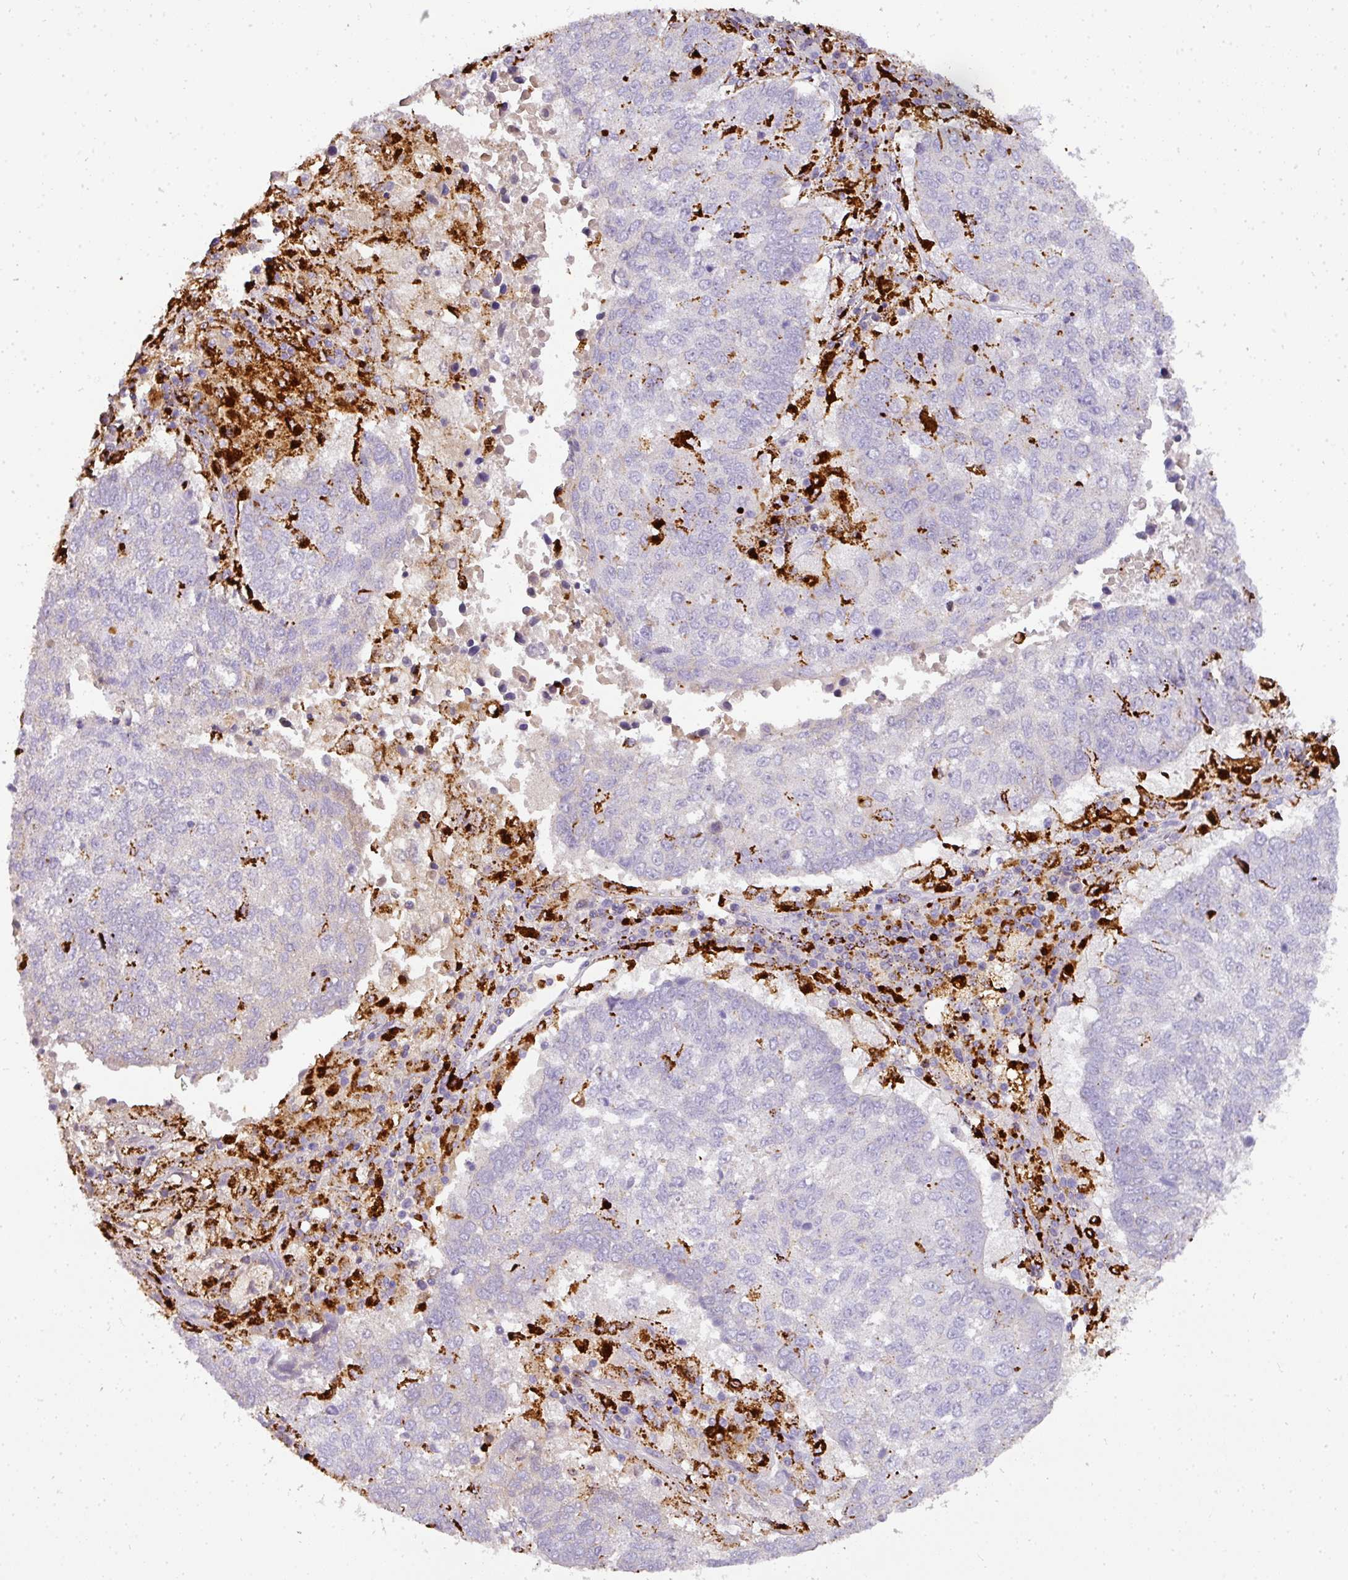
{"staining": {"intensity": "negative", "quantity": "none", "location": "none"}, "tissue": "lung cancer", "cell_type": "Tumor cells", "image_type": "cancer", "snomed": [{"axis": "morphology", "description": "Squamous cell carcinoma, NOS"}, {"axis": "topography", "description": "Lung"}], "caption": "A high-resolution image shows IHC staining of lung cancer (squamous cell carcinoma), which demonstrates no significant staining in tumor cells. The staining was performed using DAB to visualize the protein expression in brown, while the nuclei were stained in blue with hematoxylin (Magnification: 20x).", "gene": "MMACHC", "patient": {"sex": "male", "age": 73}}